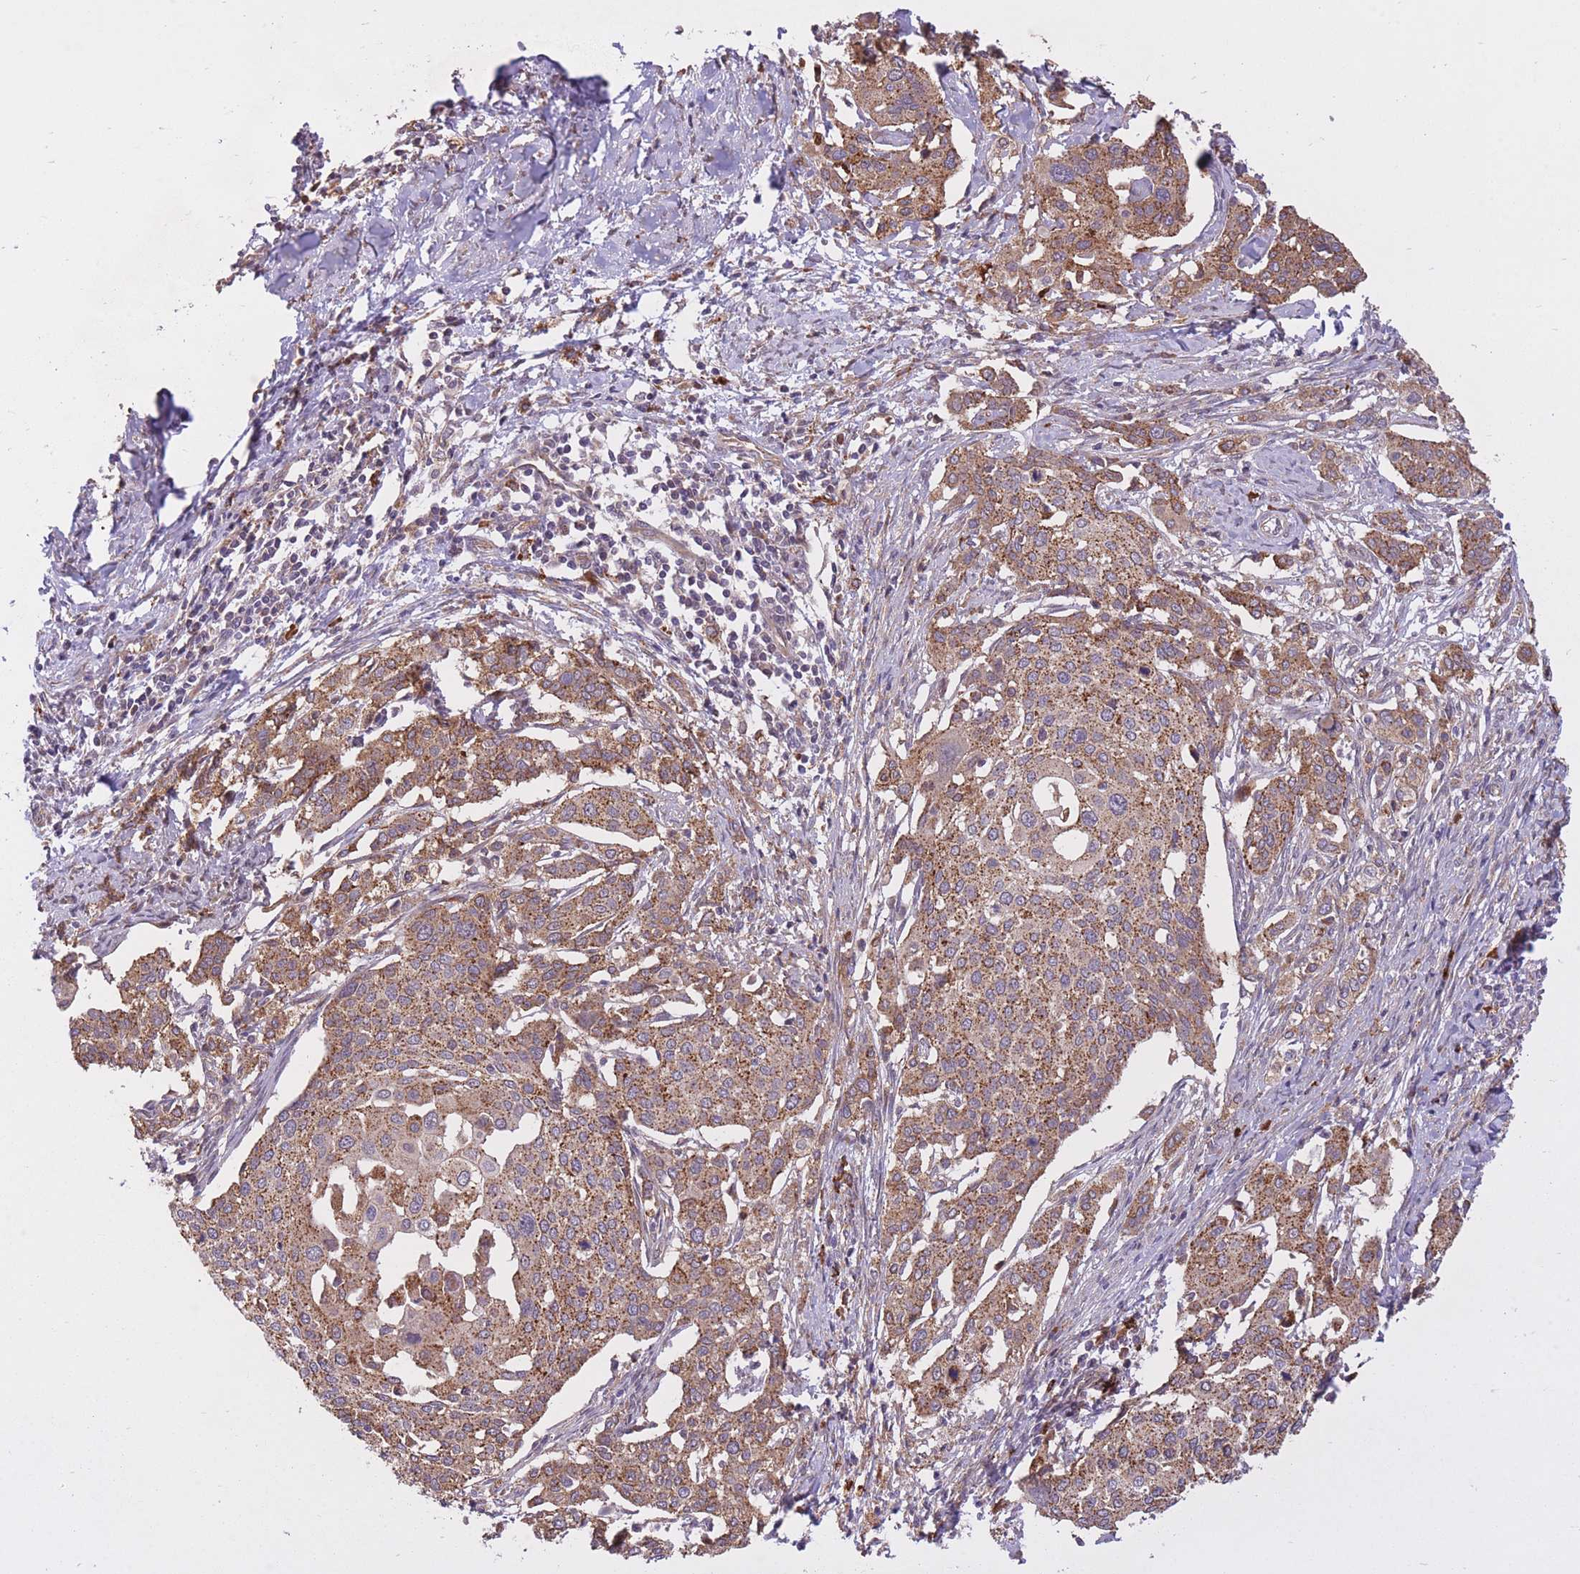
{"staining": {"intensity": "moderate", "quantity": ">75%", "location": "cytoplasmic/membranous"}, "tissue": "cervical cancer", "cell_type": "Tumor cells", "image_type": "cancer", "snomed": [{"axis": "morphology", "description": "Squamous cell carcinoma, NOS"}, {"axis": "topography", "description": "Cervix"}], "caption": "Immunohistochemical staining of cervical squamous cell carcinoma reveals moderate cytoplasmic/membranous protein staining in approximately >75% of tumor cells.", "gene": "POLR3F", "patient": {"sex": "female", "age": 44}}